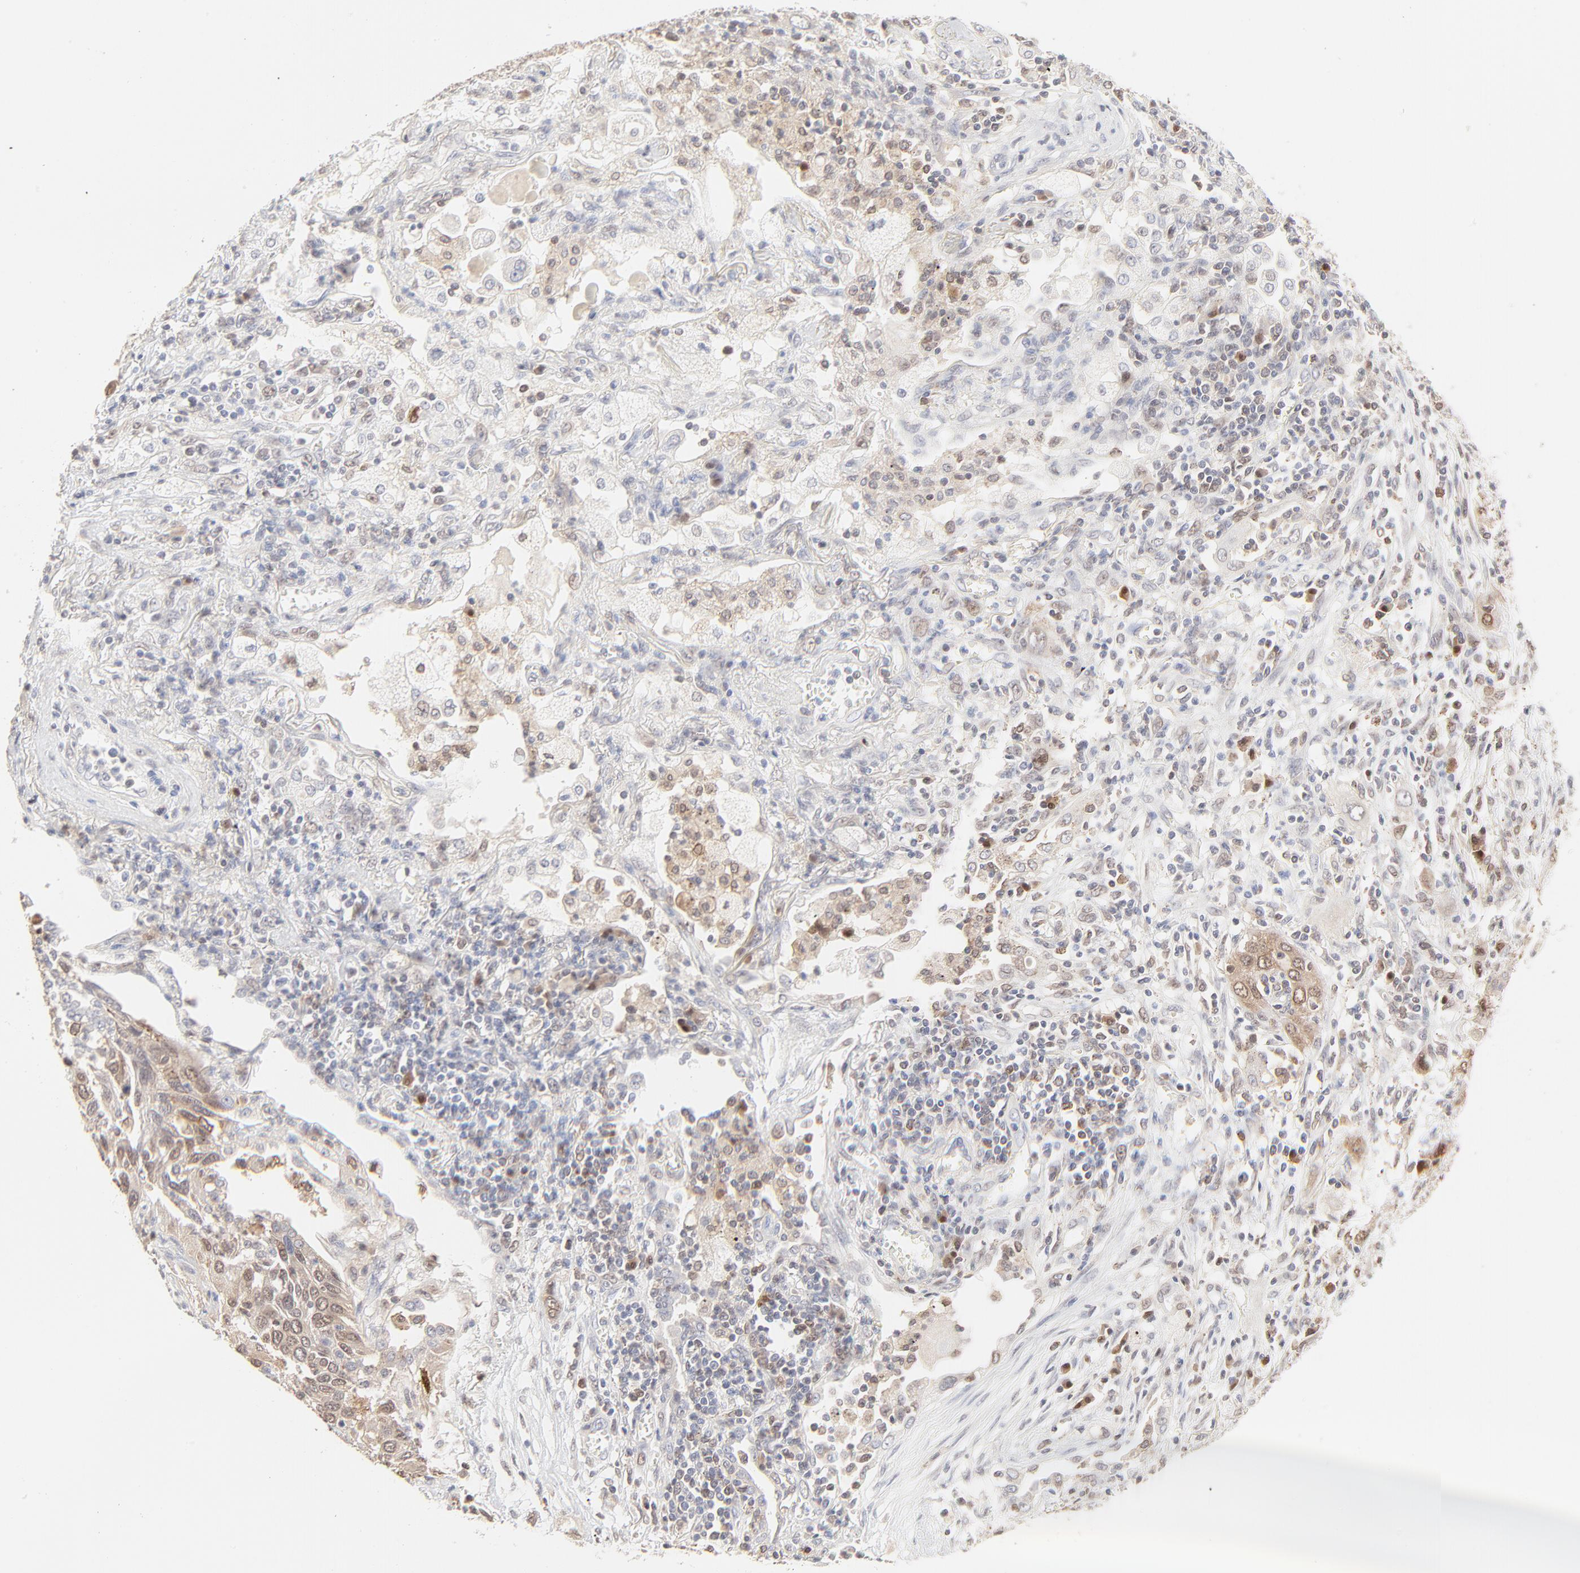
{"staining": {"intensity": "moderate", "quantity": "<25%", "location": "nuclear"}, "tissue": "lung cancer", "cell_type": "Tumor cells", "image_type": "cancer", "snomed": [{"axis": "morphology", "description": "Squamous cell carcinoma, NOS"}, {"axis": "topography", "description": "Lung"}], "caption": "A histopathology image of lung squamous cell carcinoma stained for a protein shows moderate nuclear brown staining in tumor cells.", "gene": "CDK6", "patient": {"sex": "female", "age": 76}}